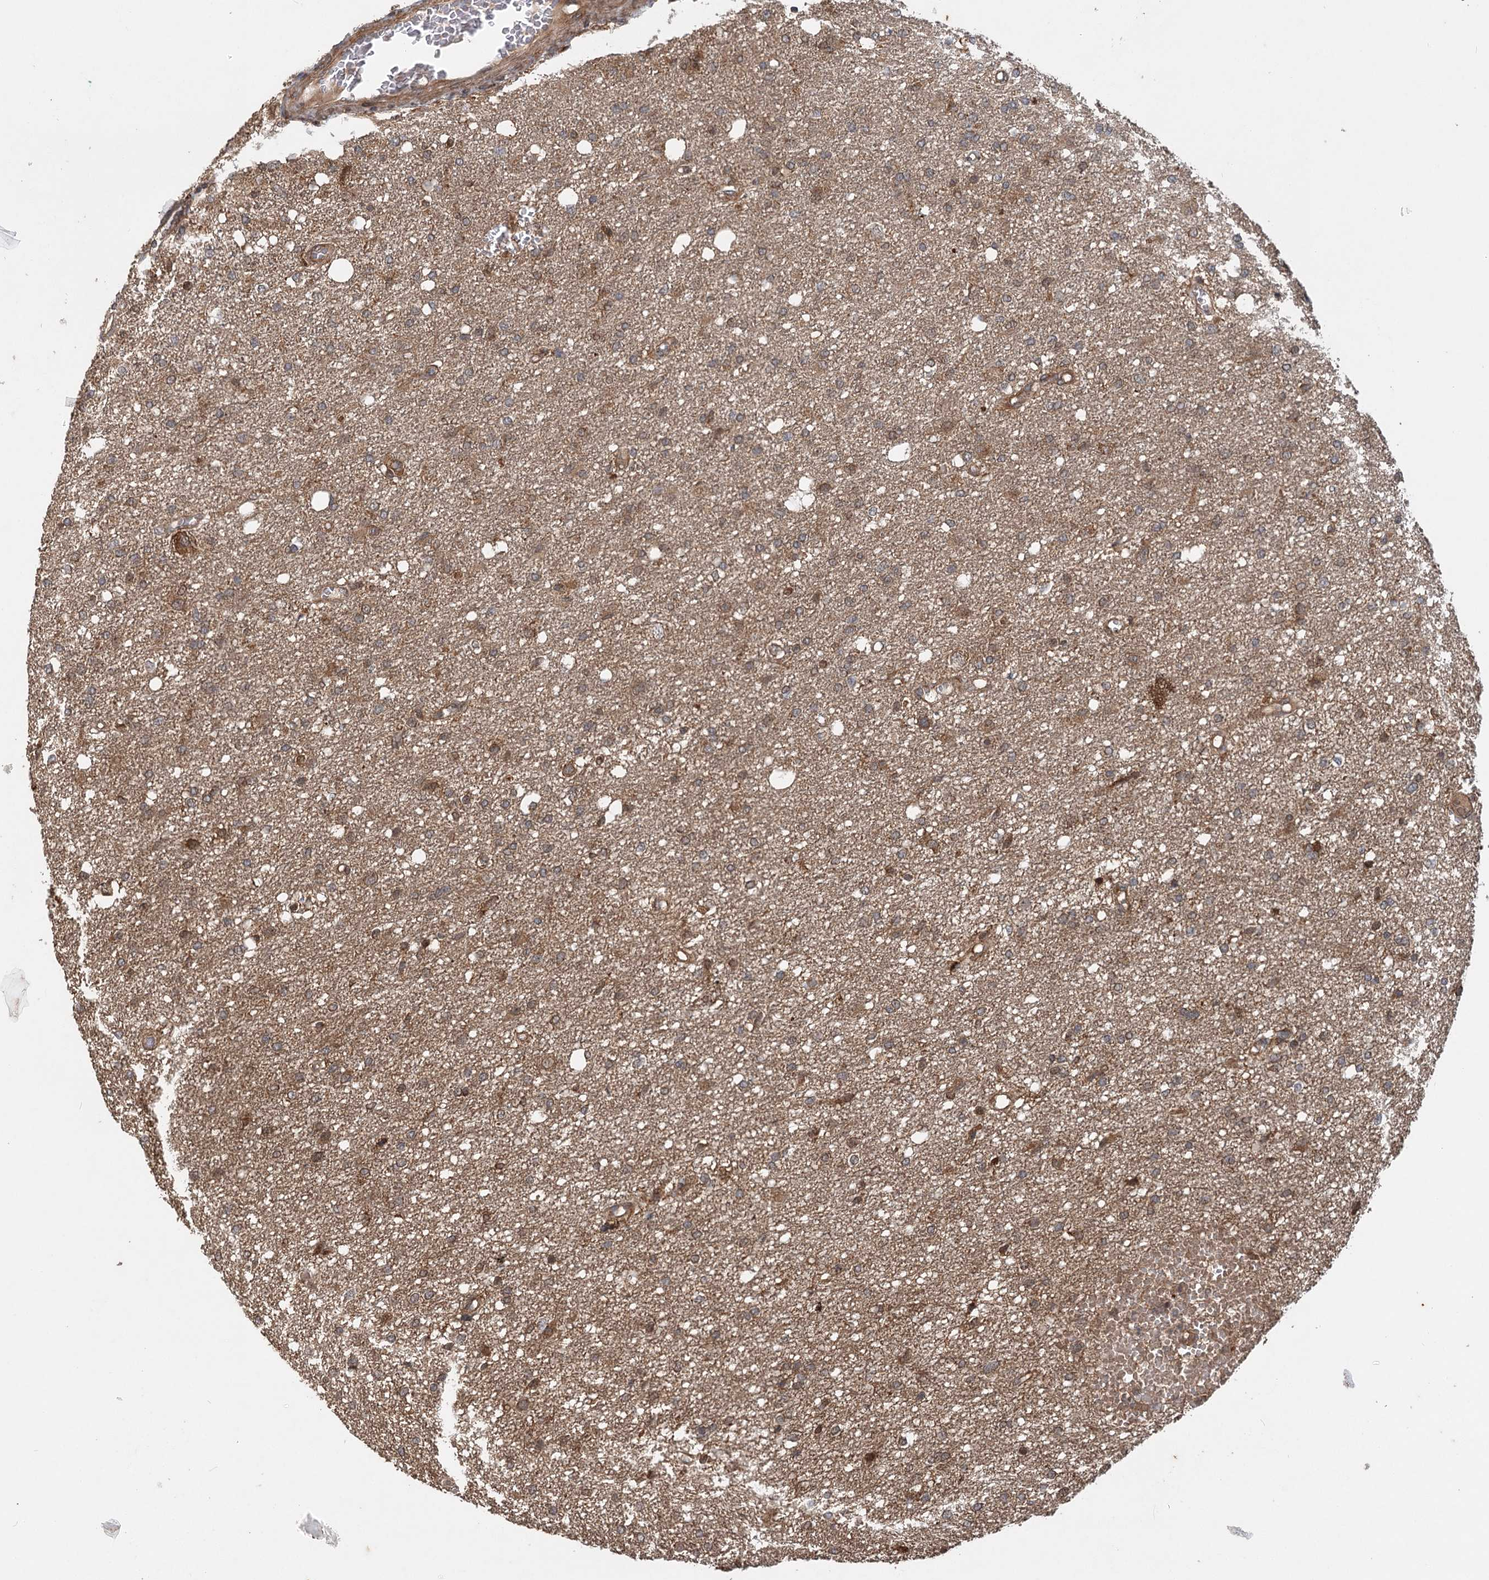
{"staining": {"intensity": "moderate", "quantity": ">75%", "location": "cytoplasmic/membranous"}, "tissue": "glioma", "cell_type": "Tumor cells", "image_type": "cancer", "snomed": [{"axis": "morphology", "description": "Glioma, malignant, High grade"}, {"axis": "topography", "description": "Brain"}], "caption": "The histopathology image exhibits staining of glioma, revealing moderate cytoplasmic/membranous protein expression (brown color) within tumor cells. The staining was performed using DAB, with brown indicating positive protein expression. Nuclei are stained blue with hematoxylin.", "gene": "INSIG2", "patient": {"sex": "female", "age": 59}}